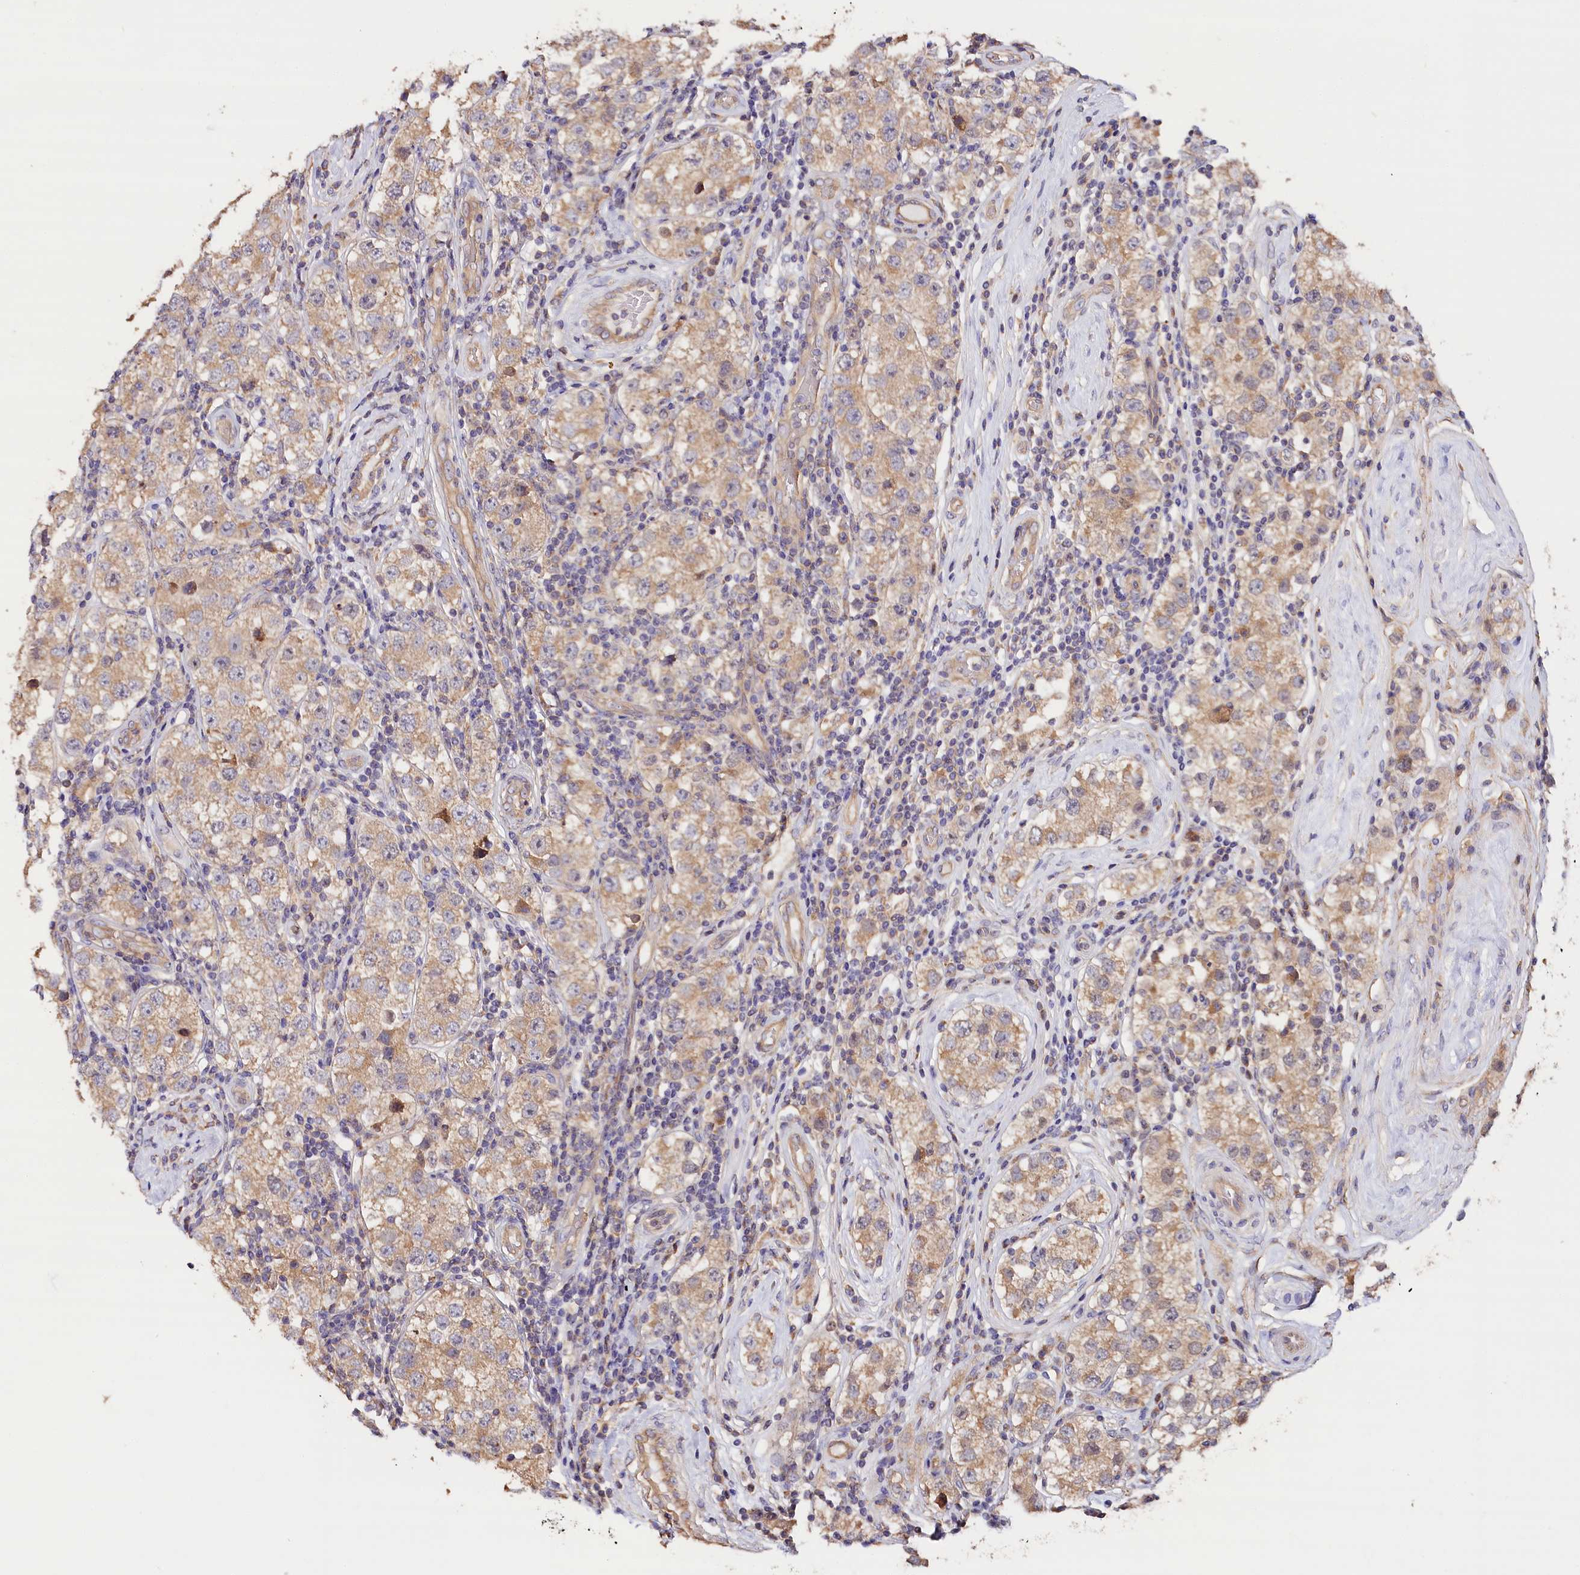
{"staining": {"intensity": "weak", "quantity": ">75%", "location": "cytoplasmic/membranous"}, "tissue": "testis cancer", "cell_type": "Tumor cells", "image_type": "cancer", "snomed": [{"axis": "morphology", "description": "Seminoma, NOS"}, {"axis": "topography", "description": "Testis"}], "caption": "Tumor cells display low levels of weak cytoplasmic/membranous expression in approximately >75% of cells in human seminoma (testis). Immunohistochemistry (ihc) stains the protein in brown and the nuclei are stained blue.", "gene": "KATNB1", "patient": {"sex": "male", "age": 34}}